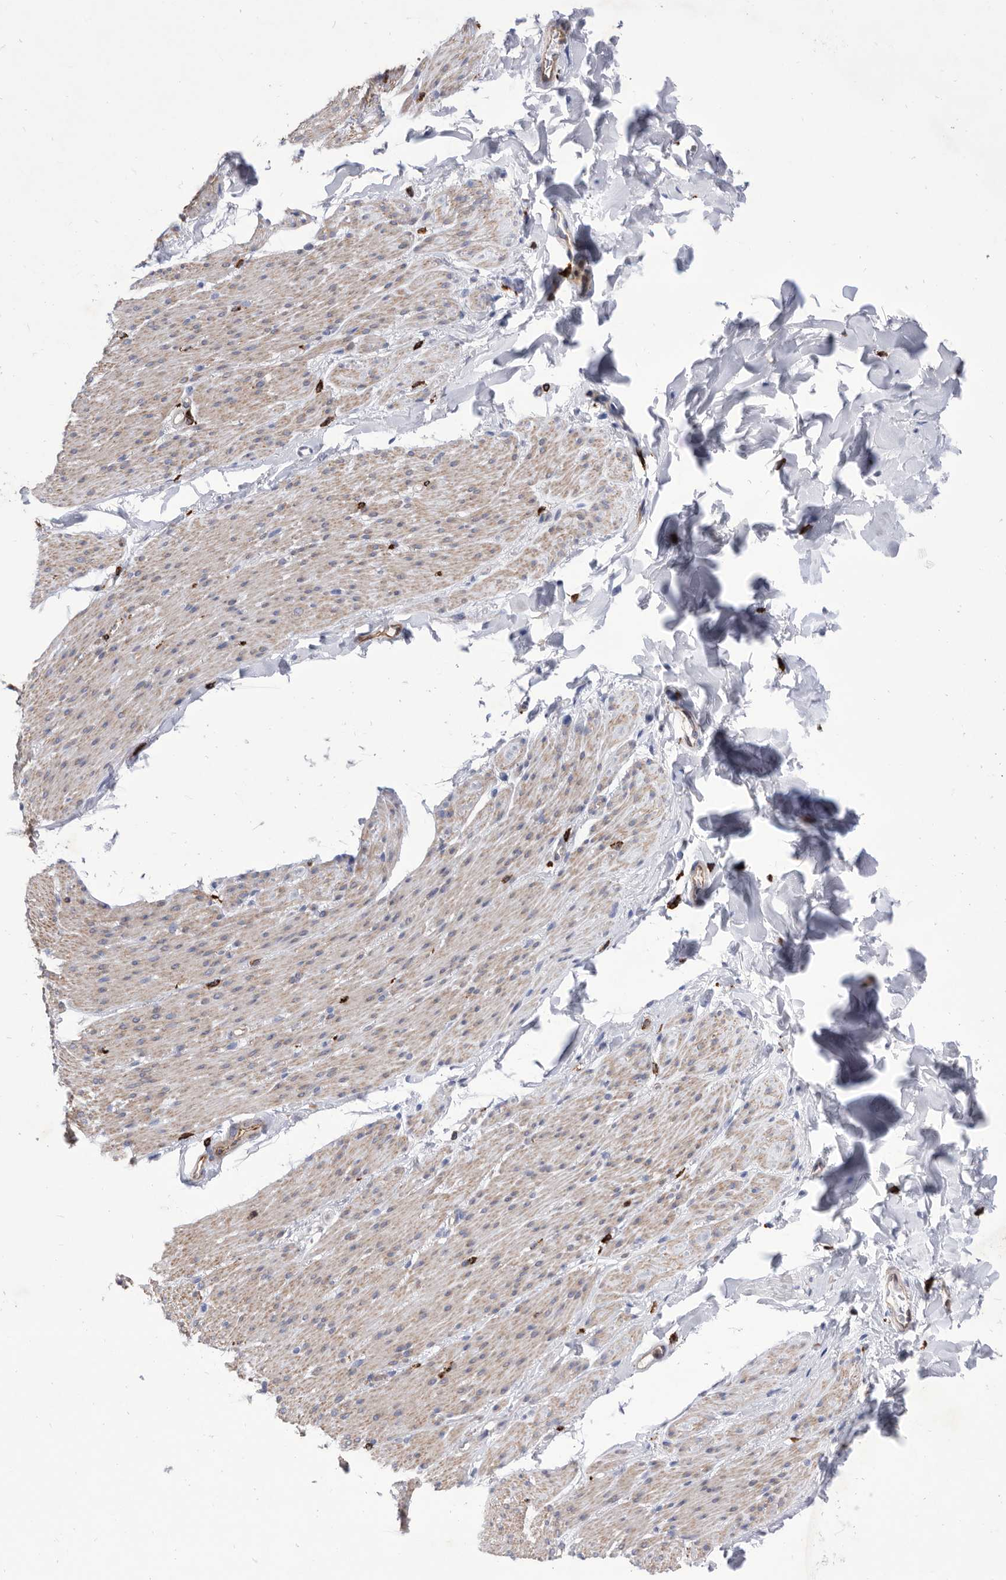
{"staining": {"intensity": "weak", "quantity": "<25%", "location": "cytoplasmic/membranous"}, "tissue": "smooth muscle", "cell_type": "Smooth muscle cells", "image_type": "normal", "snomed": [{"axis": "morphology", "description": "Normal tissue, NOS"}, {"axis": "topography", "description": "Colon"}, {"axis": "topography", "description": "Peripheral nerve tissue"}], "caption": "This is an IHC histopathology image of benign human smooth muscle. There is no positivity in smooth muscle cells.", "gene": "SMG7", "patient": {"sex": "female", "age": 61}}